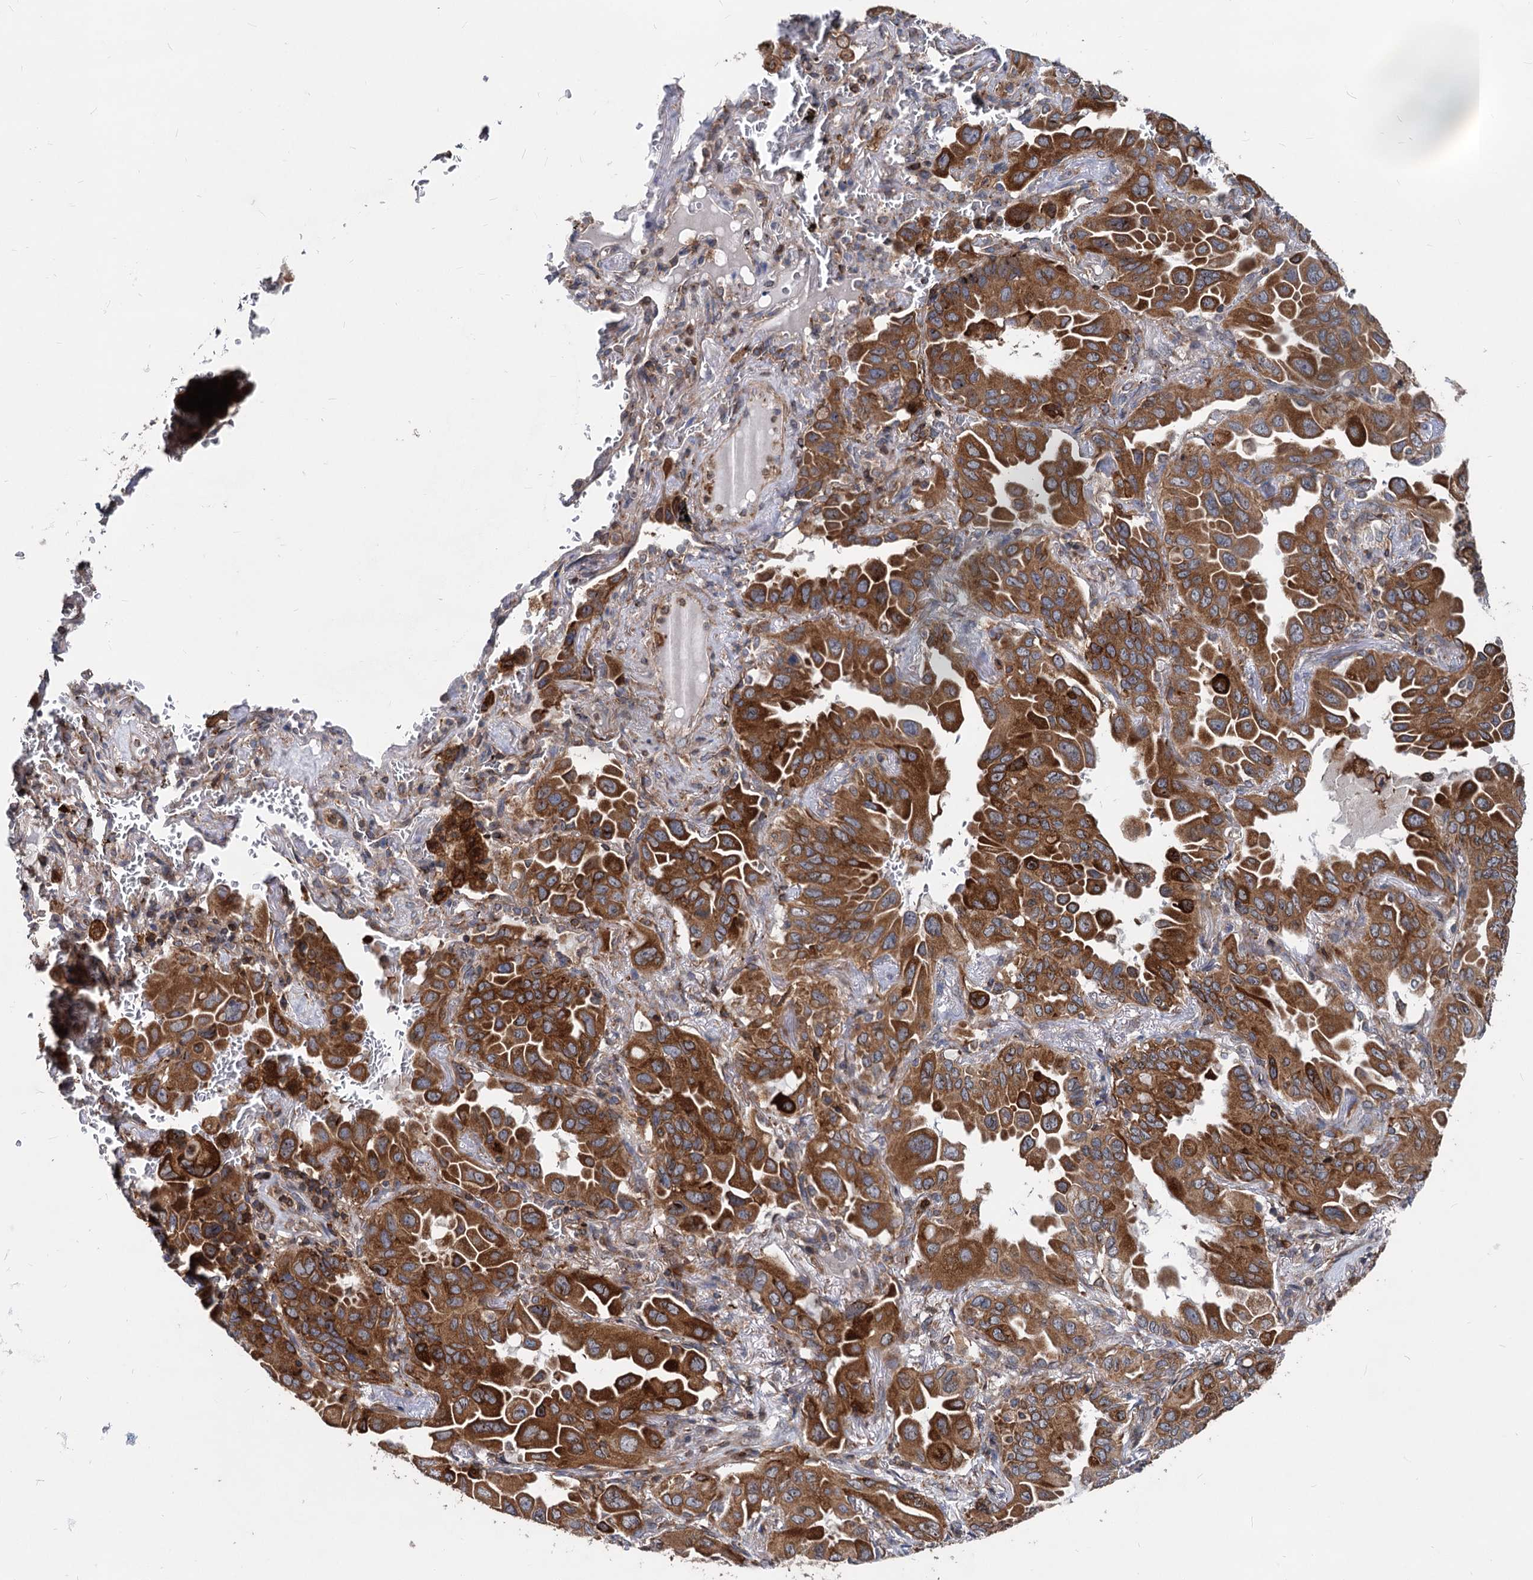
{"staining": {"intensity": "strong", "quantity": ">75%", "location": "cytoplasmic/membranous"}, "tissue": "lung cancer", "cell_type": "Tumor cells", "image_type": "cancer", "snomed": [{"axis": "morphology", "description": "Adenocarcinoma, NOS"}, {"axis": "topography", "description": "Lung"}], "caption": "IHC (DAB (3,3'-diaminobenzidine)) staining of lung cancer (adenocarcinoma) displays strong cytoplasmic/membranous protein staining in about >75% of tumor cells. Nuclei are stained in blue.", "gene": "STIM1", "patient": {"sex": "male", "age": 64}}